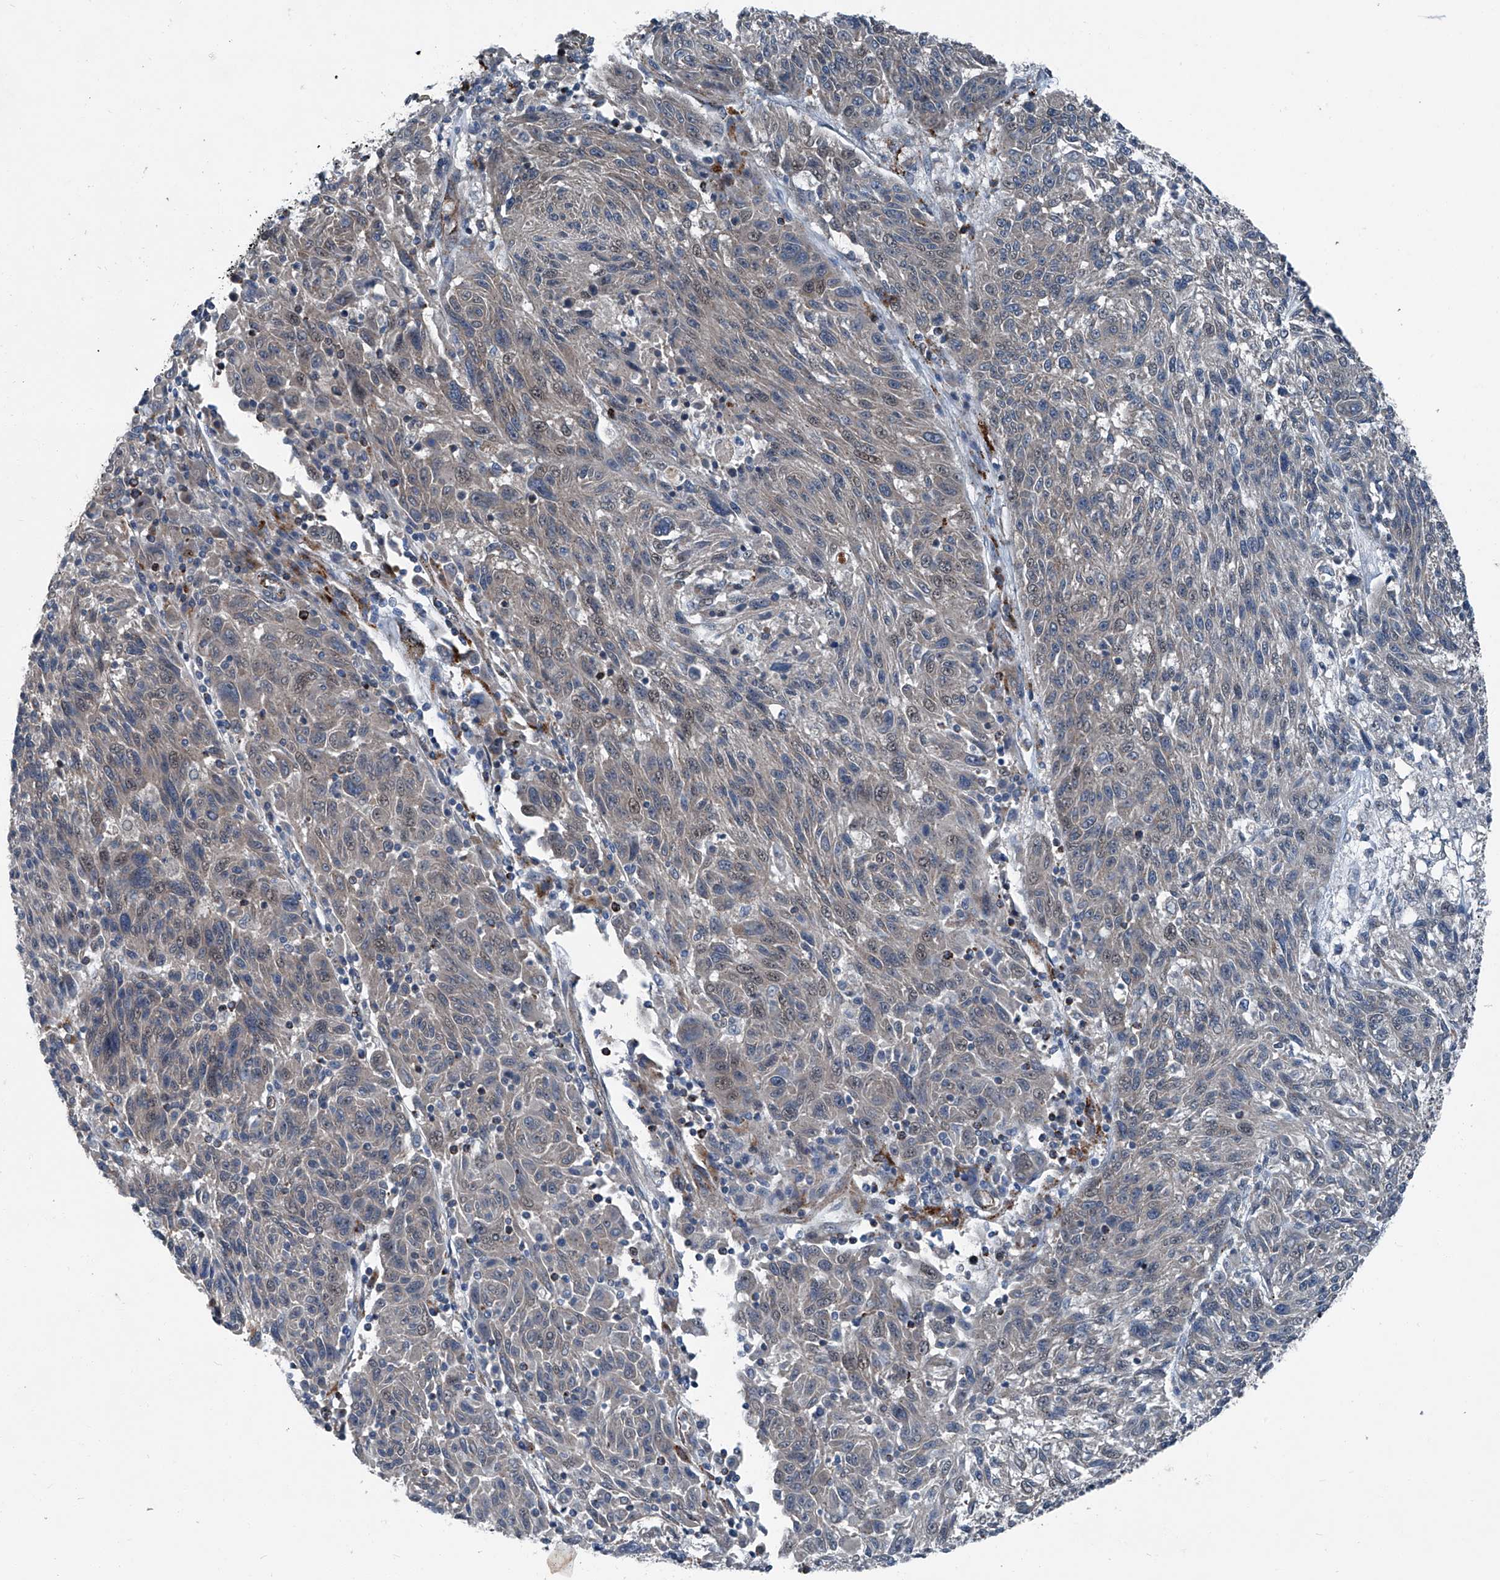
{"staining": {"intensity": "weak", "quantity": "<25%", "location": "cytoplasmic/membranous,nuclear"}, "tissue": "melanoma", "cell_type": "Tumor cells", "image_type": "cancer", "snomed": [{"axis": "morphology", "description": "Malignant melanoma, NOS"}, {"axis": "topography", "description": "Skin"}], "caption": "The immunohistochemistry histopathology image has no significant expression in tumor cells of malignant melanoma tissue.", "gene": "SENP2", "patient": {"sex": "male", "age": 53}}